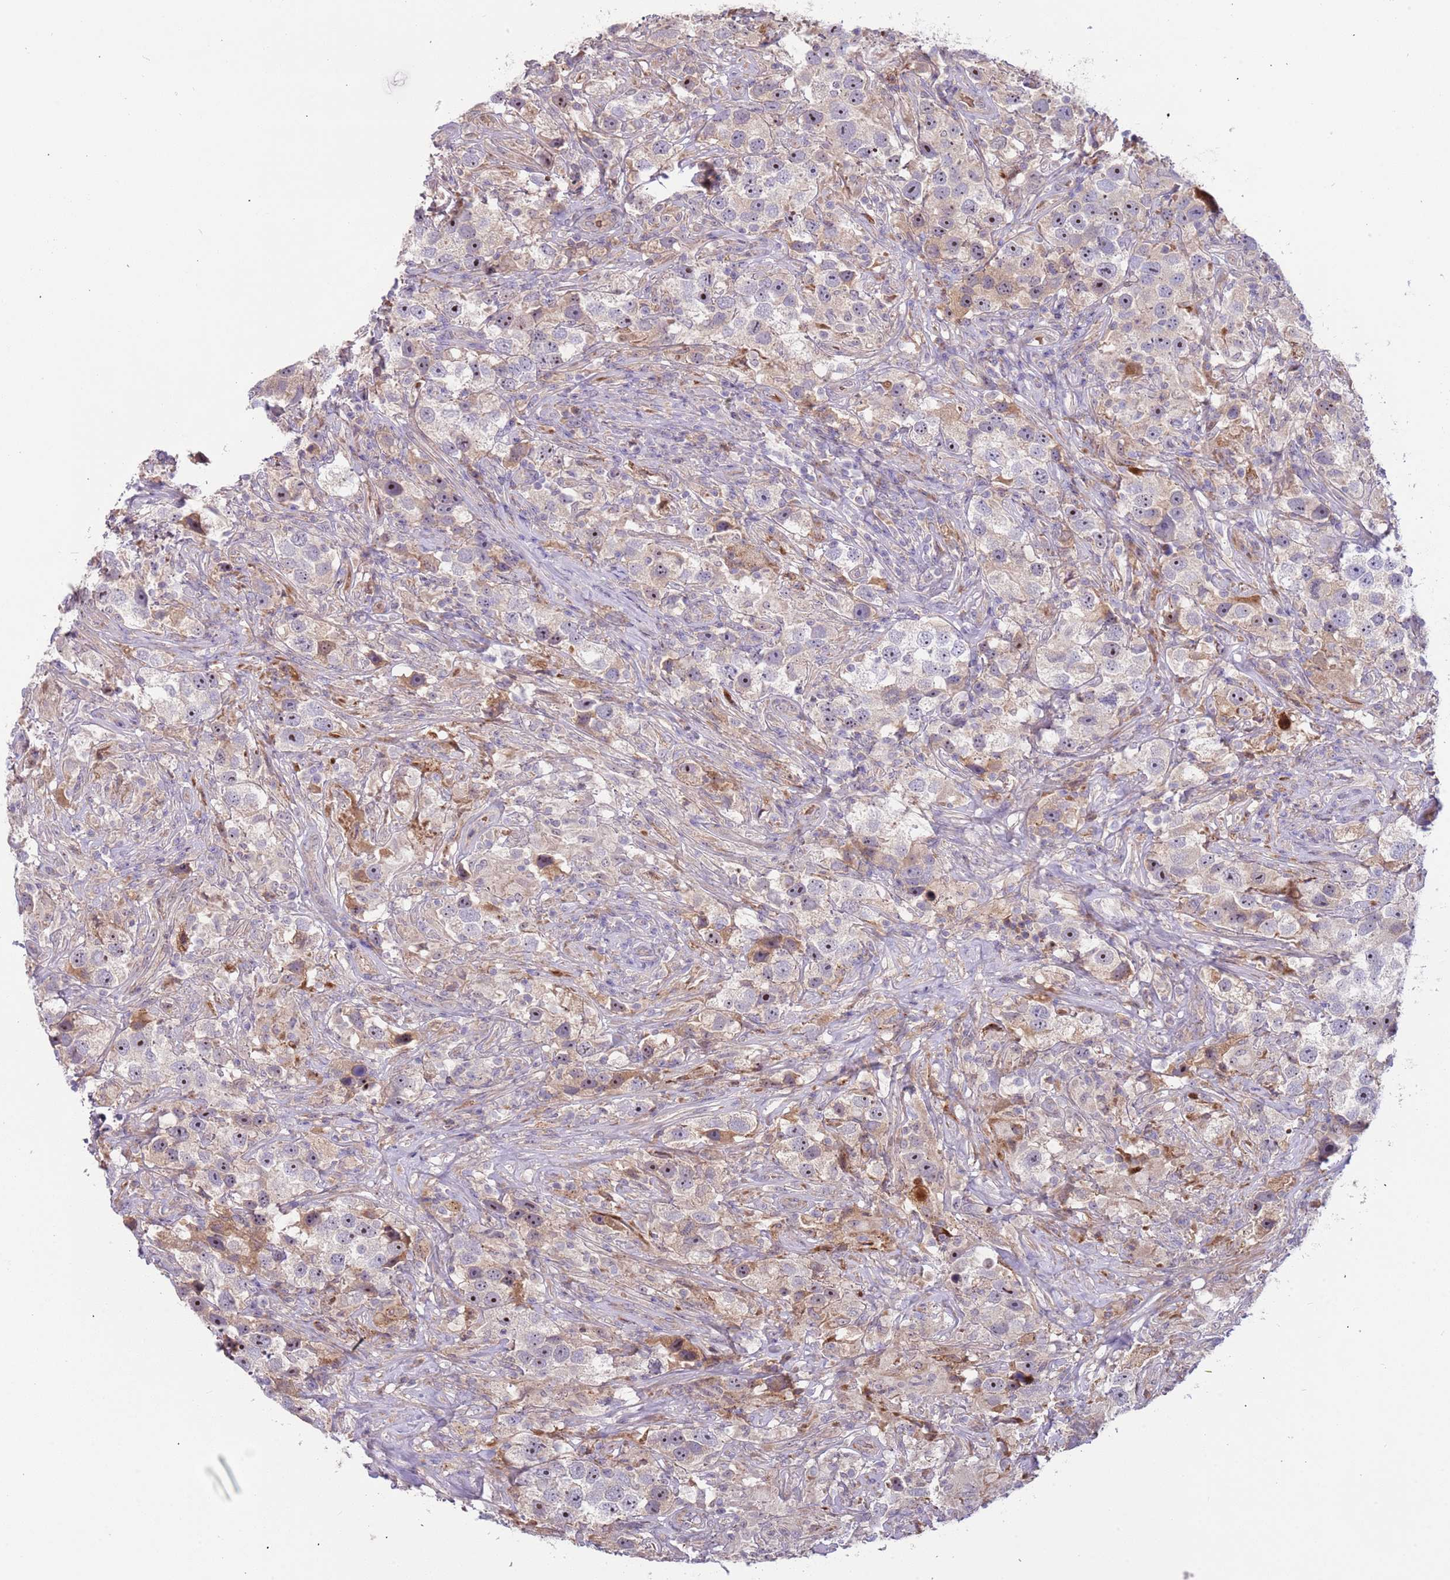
{"staining": {"intensity": "moderate", "quantity": "25%-75%", "location": "nuclear"}, "tissue": "testis cancer", "cell_type": "Tumor cells", "image_type": "cancer", "snomed": [{"axis": "morphology", "description": "Seminoma, NOS"}, {"axis": "topography", "description": "Testis"}], "caption": "A brown stain highlights moderate nuclear expression of a protein in testis seminoma tumor cells.", "gene": "TRAPPC6B", "patient": {"sex": "male", "age": 49}}